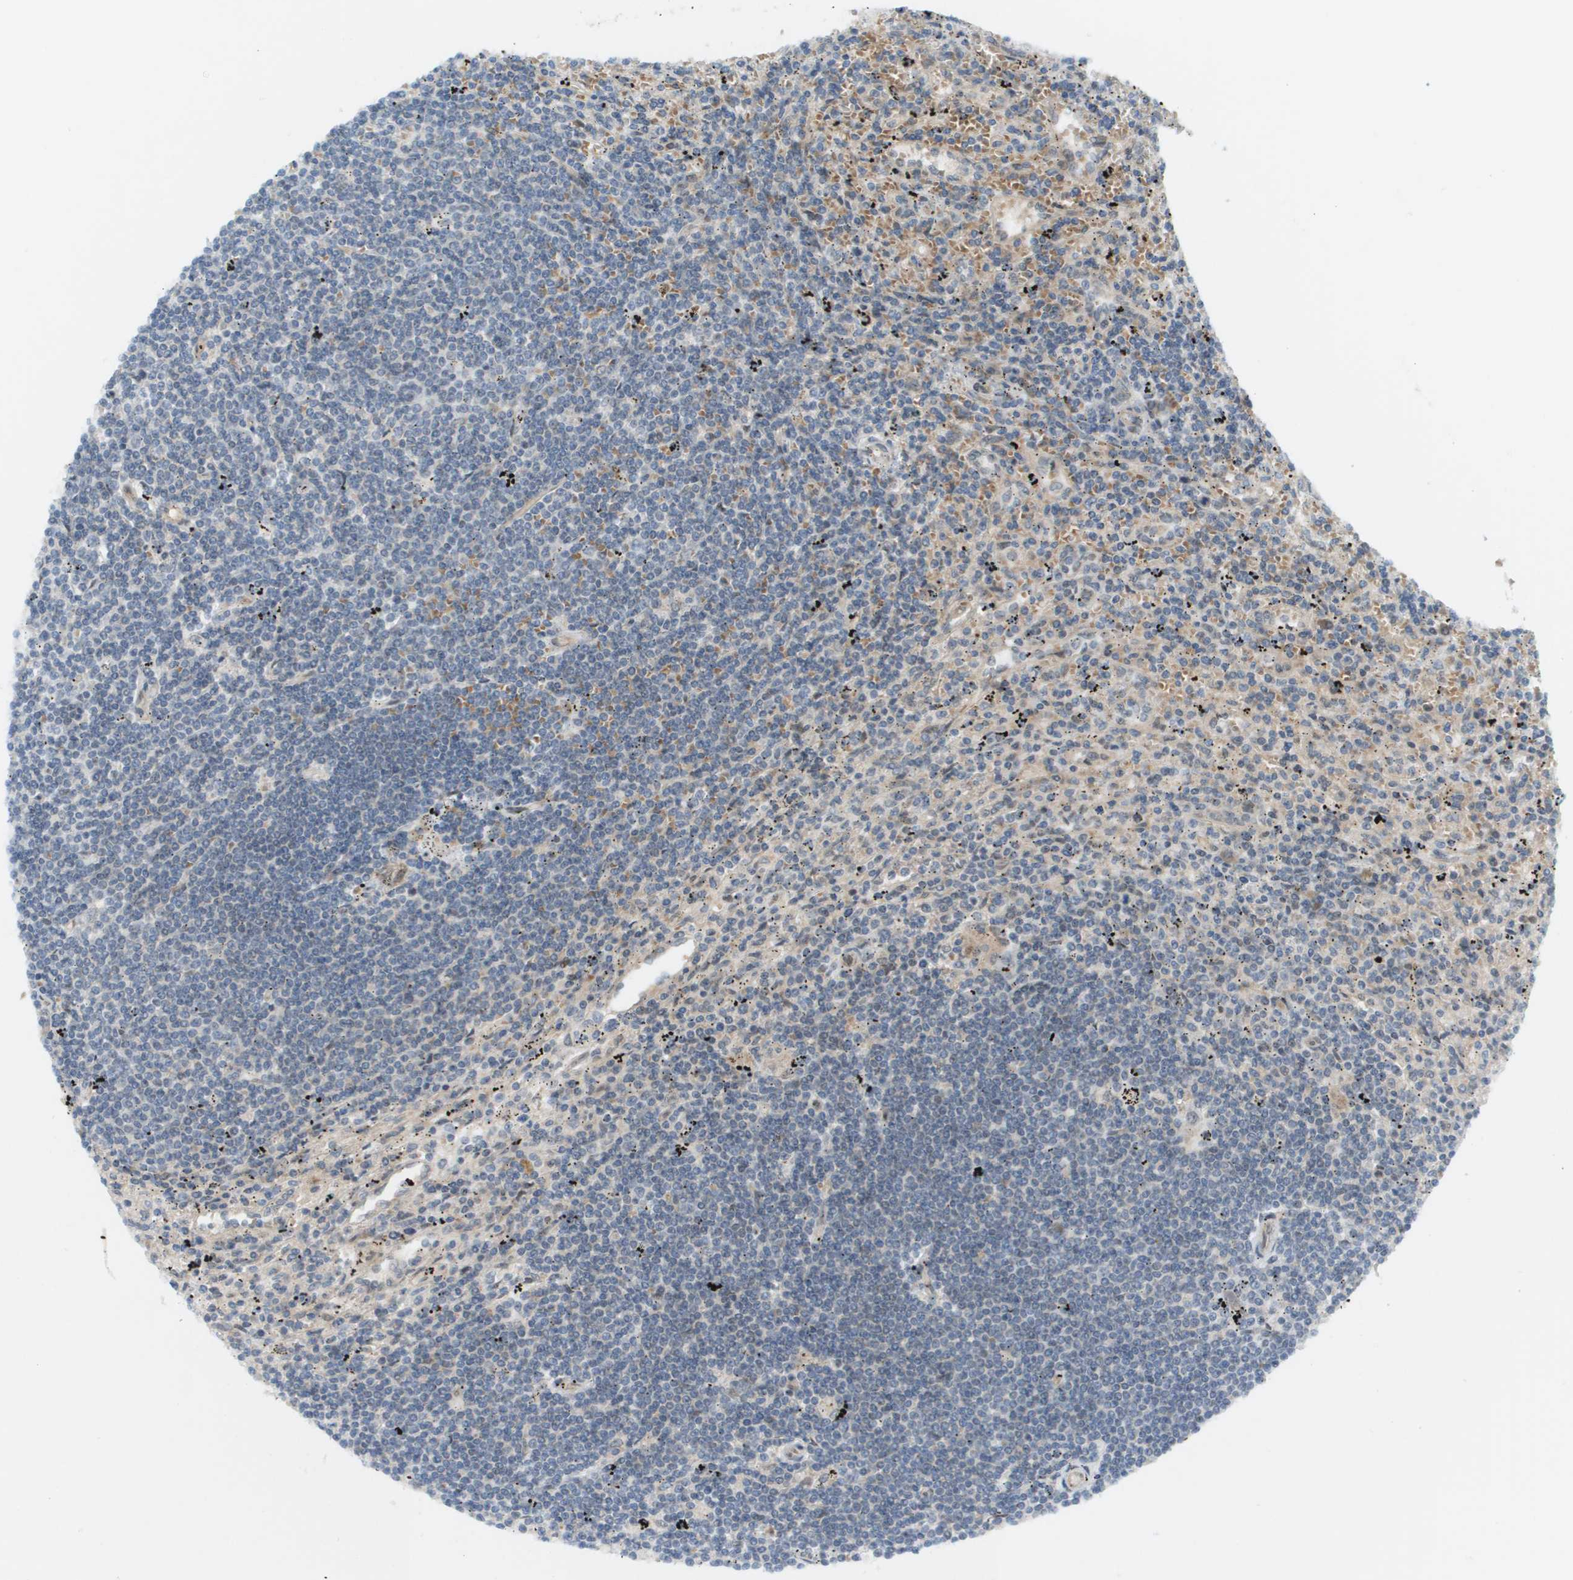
{"staining": {"intensity": "negative", "quantity": "none", "location": "none"}, "tissue": "lymphoma", "cell_type": "Tumor cells", "image_type": "cancer", "snomed": [{"axis": "morphology", "description": "Malignant lymphoma, non-Hodgkin's type, Low grade"}, {"axis": "topography", "description": "Spleen"}], "caption": "An IHC histopathology image of low-grade malignant lymphoma, non-Hodgkin's type is shown. There is no staining in tumor cells of low-grade malignant lymphoma, non-Hodgkin's type.", "gene": "CACNB4", "patient": {"sex": "male", "age": 76}}